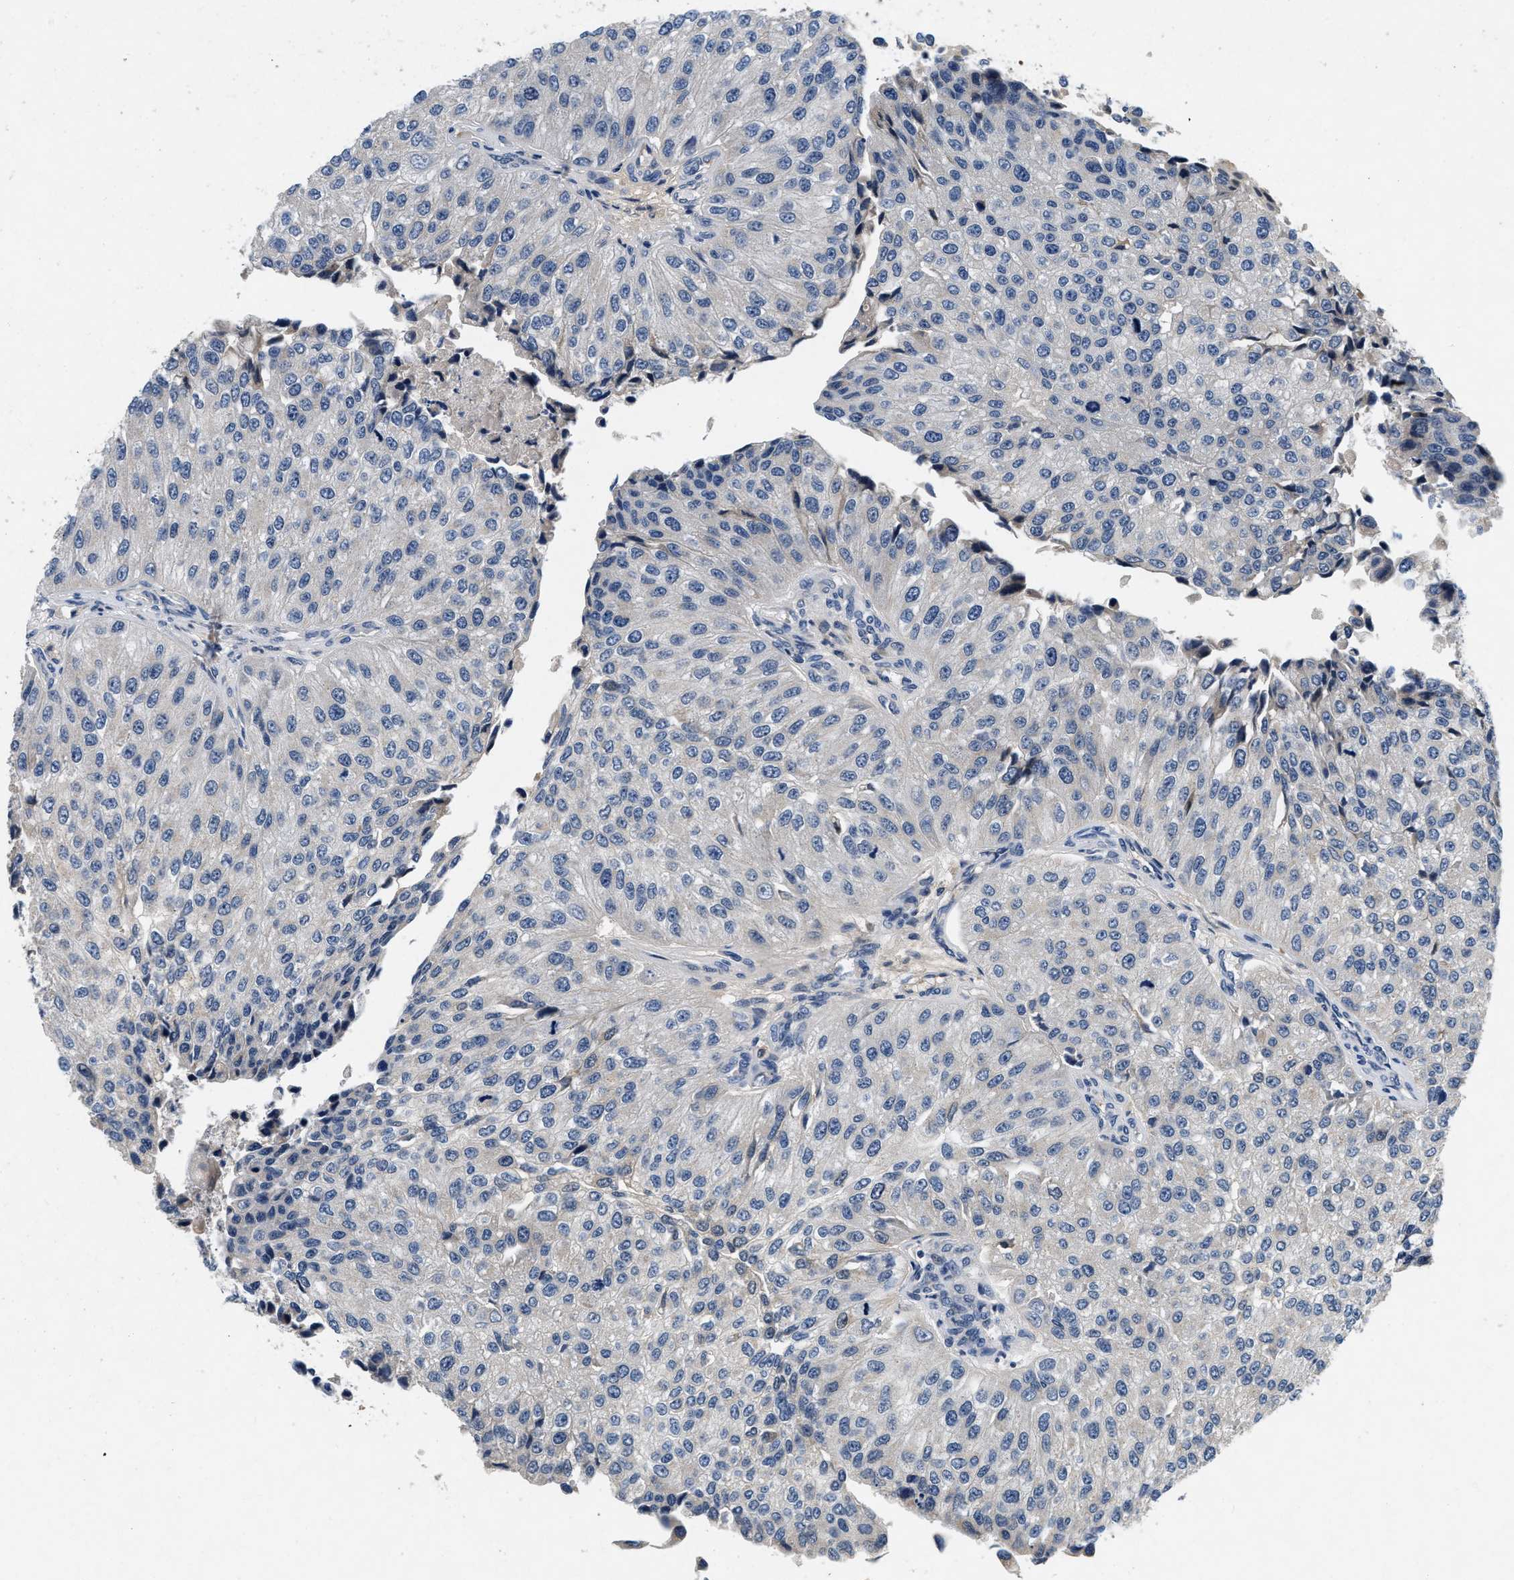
{"staining": {"intensity": "negative", "quantity": "none", "location": "none"}, "tissue": "urothelial cancer", "cell_type": "Tumor cells", "image_type": "cancer", "snomed": [{"axis": "morphology", "description": "Urothelial carcinoma, High grade"}, {"axis": "topography", "description": "Kidney"}, {"axis": "topography", "description": "Urinary bladder"}], "caption": "Immunohistochemistry (IHC) of urothelial carcinoma (high-grade) displays no expression in tumor cells.", "gene": "PDP1", "patient": {"sex": "male", "age": 77}}